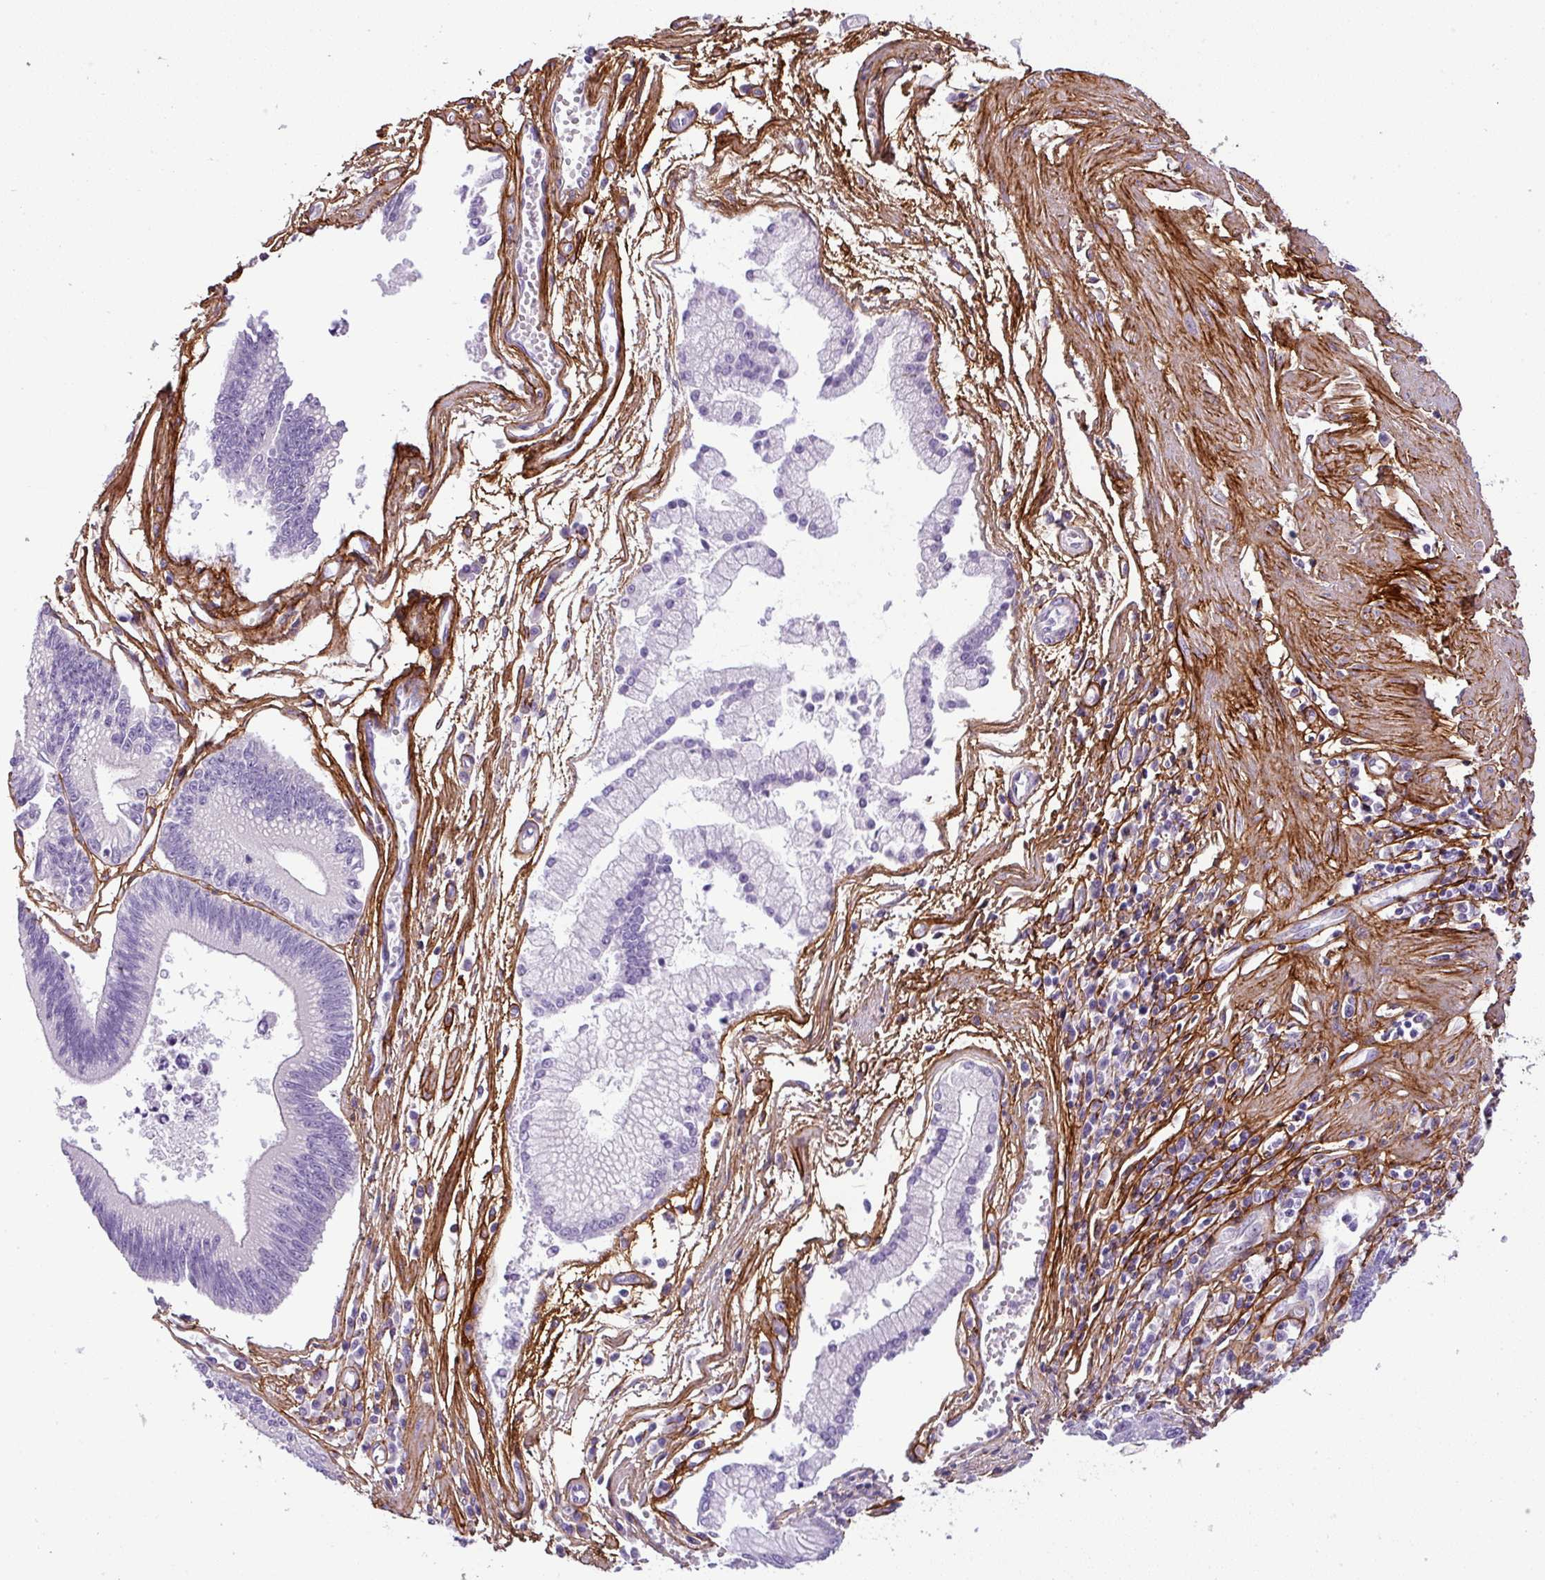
{"staining": {"intensity": "negative", "quantity": "none", "location": "none"}, "tissue": "stomach cancer", "cell_type": "Tumor cells", "image_type": "cancer", "snomed": [{"axis": "morphology", "description": "Adenocarcinoma, NOS"}, {"axis": "topography", "description": "Stomach"}], "caption": "This histopathology image is of adenocarcinoma (stomach) stained with IHC to label a protein in brown with the nuclei are counter-stained blue. There is no staining in tumor cells.", "gene": "PARD6G", "patient": {"sex": "male", "age": 59}}